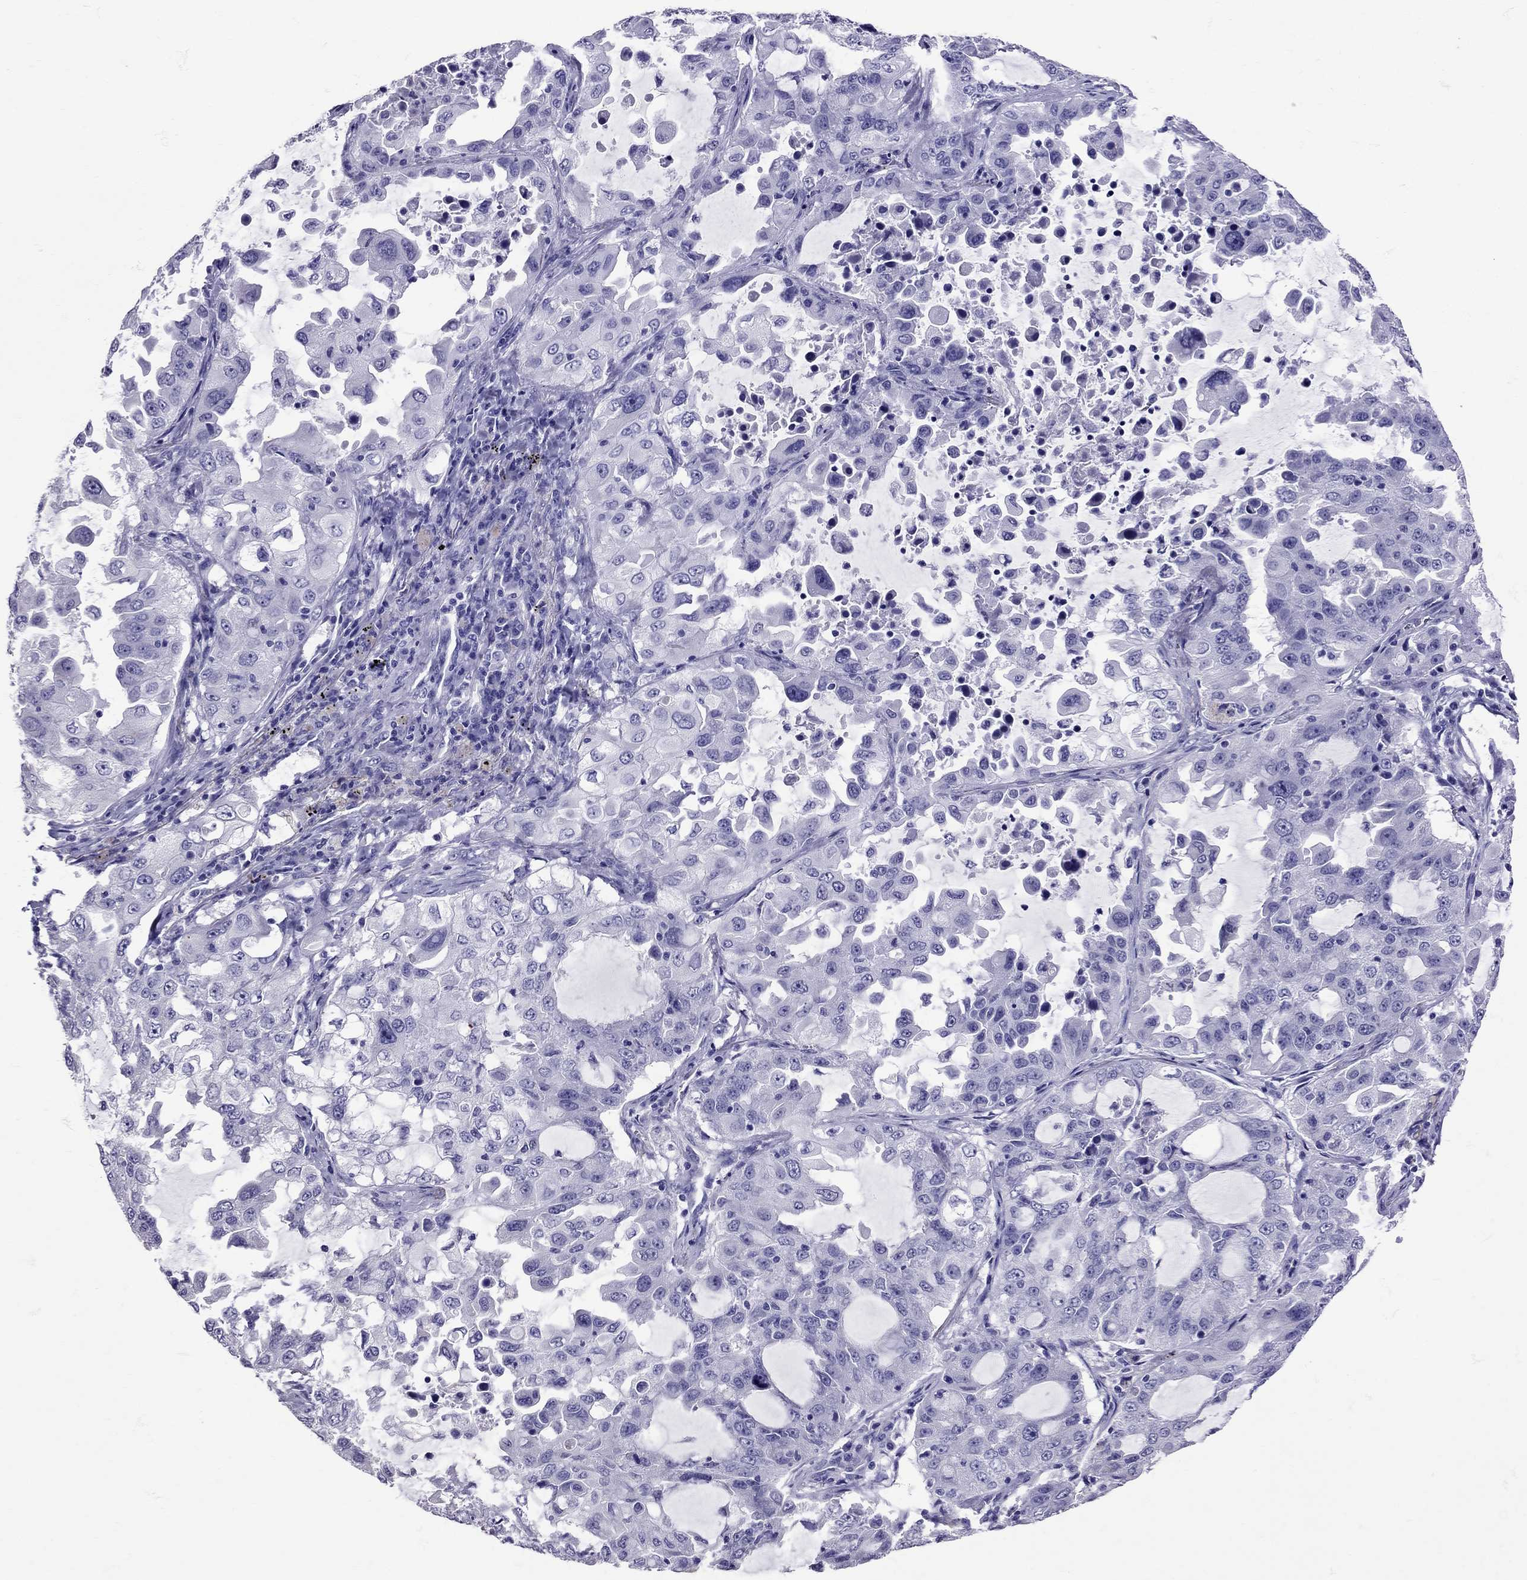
{"staining": {"intensity": "negative", "quantity": "none", "location": "none"}, "tissue": "lung cancer", "cell_type": "Tumor cells", "image_type": "cancer", "snomed": [{"axis": "morphology", "description": "Adenocarcinoma, NOS"}, {"axis": "topography", "description": "Lung"}], "caption": "Lung cancer (adenocarcinoma) stained for a protein using IHC demonstrates no expression tumor cells.", "gene": "AVP", "patient": {"sex": "female", "age": 61}}